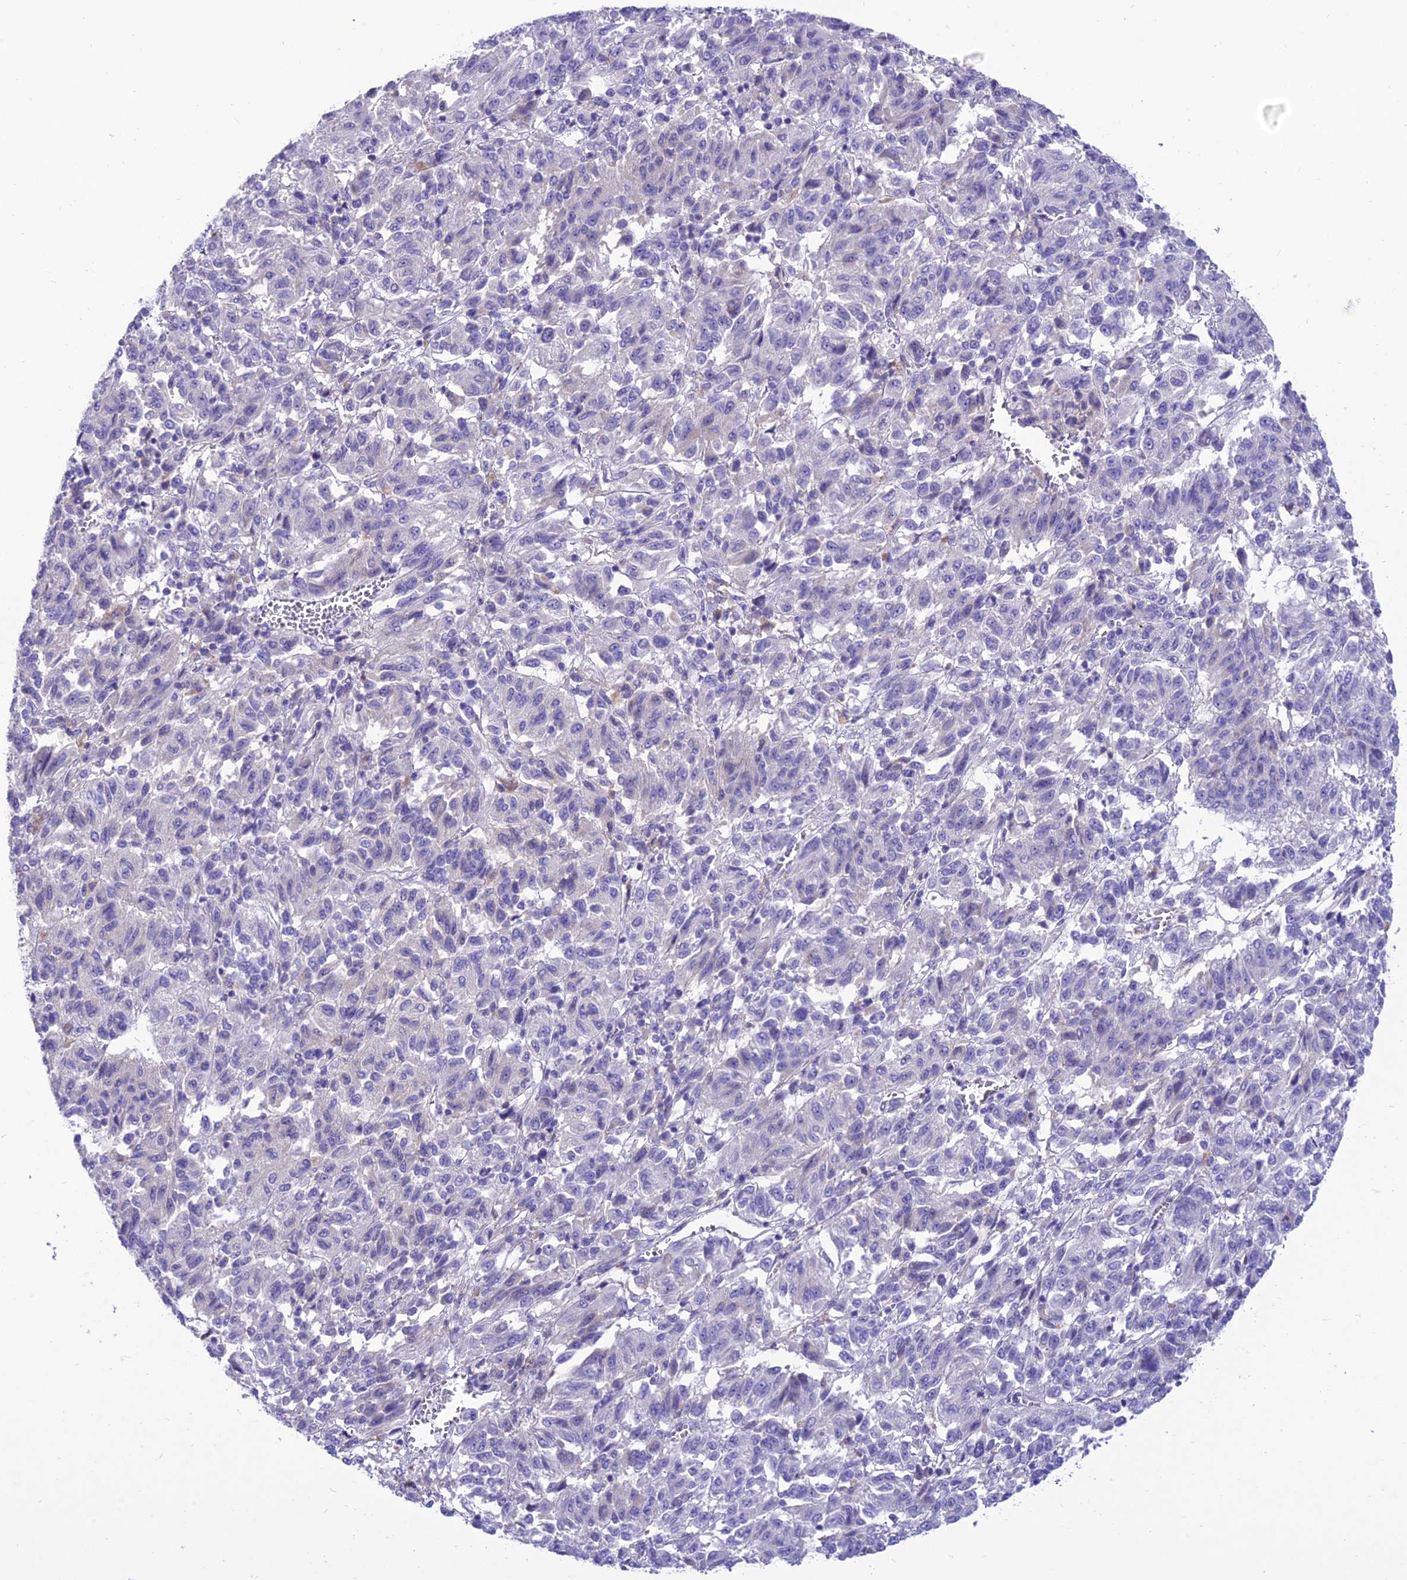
{"staining": {"intensity": "negative", "quantity": "none", "location": "none"}, "tissue": "melanoma", "cell_type": "Tumor cells", "image_type": "cancer", "snomed": [{"axis": "morphology", "description": "Malignant melanoma, Metastatic site"}, {"axis": "topography", "description": "Lung"}], "caption": "This is a micrograph of IHC staining of malignant melanoma (metastatic site), which shows no positivity in tumor cells.", "gene": "TEKT3", "patient": {"sex": "male", "age": 64}}